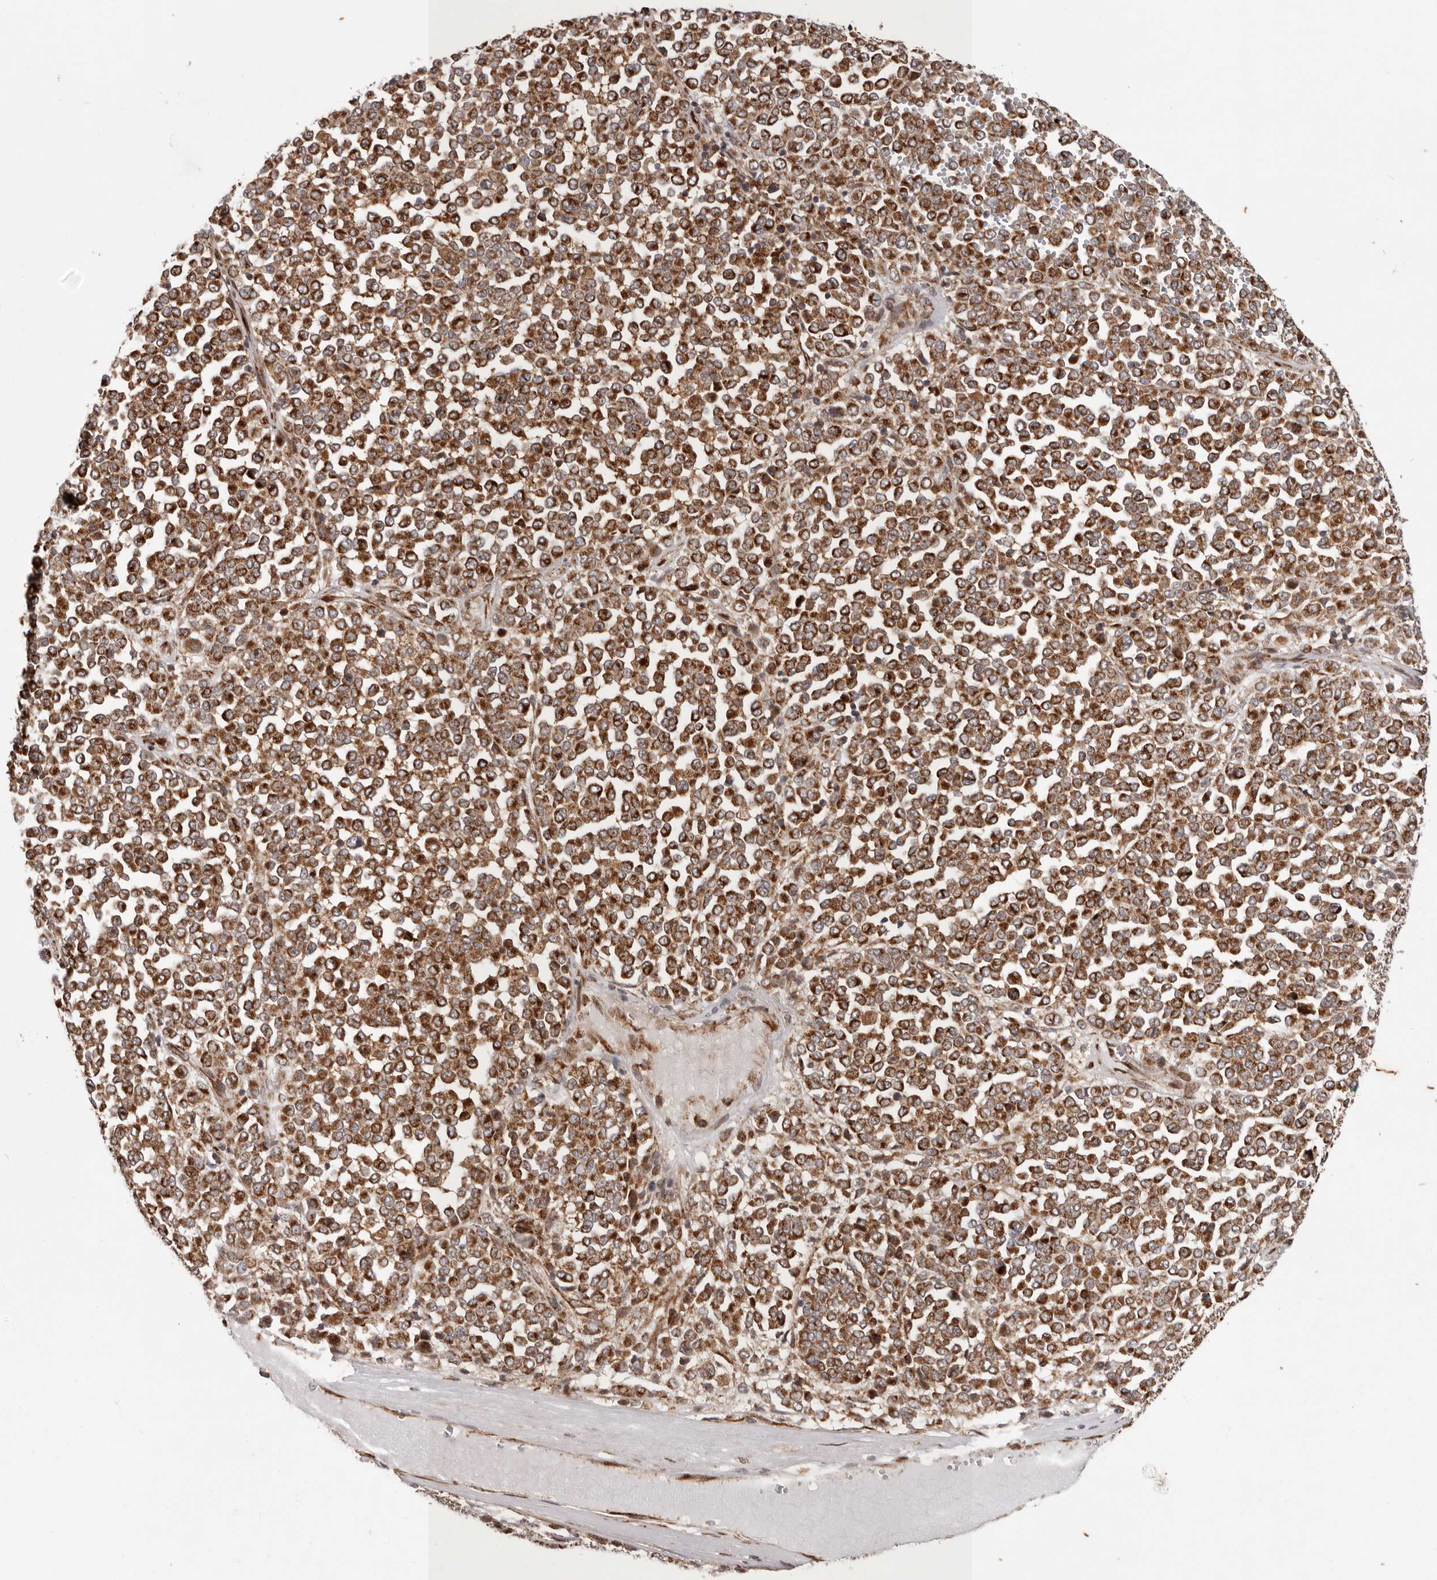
{"staining": {"intensity": "strong", "quantity": ">75%", "location": "cytoplasmic/membranous"}, "tissue": "melanoma", "cell_type": "Tumor cells", "image_type": "cancer", "snomed": [{"axis": "morphology", "description": "Malignant melanoma, Metastatic site"}, {"axis": "topography", "description": "Pancreas"}], "caption": "A high-resolution photomicrograph shows IHC staining of malignant melanoma (metastatic site), which displays strong cytoplasmic/membranous positivity in about >75% of tumor cells.", "gene": "MRPS10", "patient": {"sex": "female", "age": 30}}